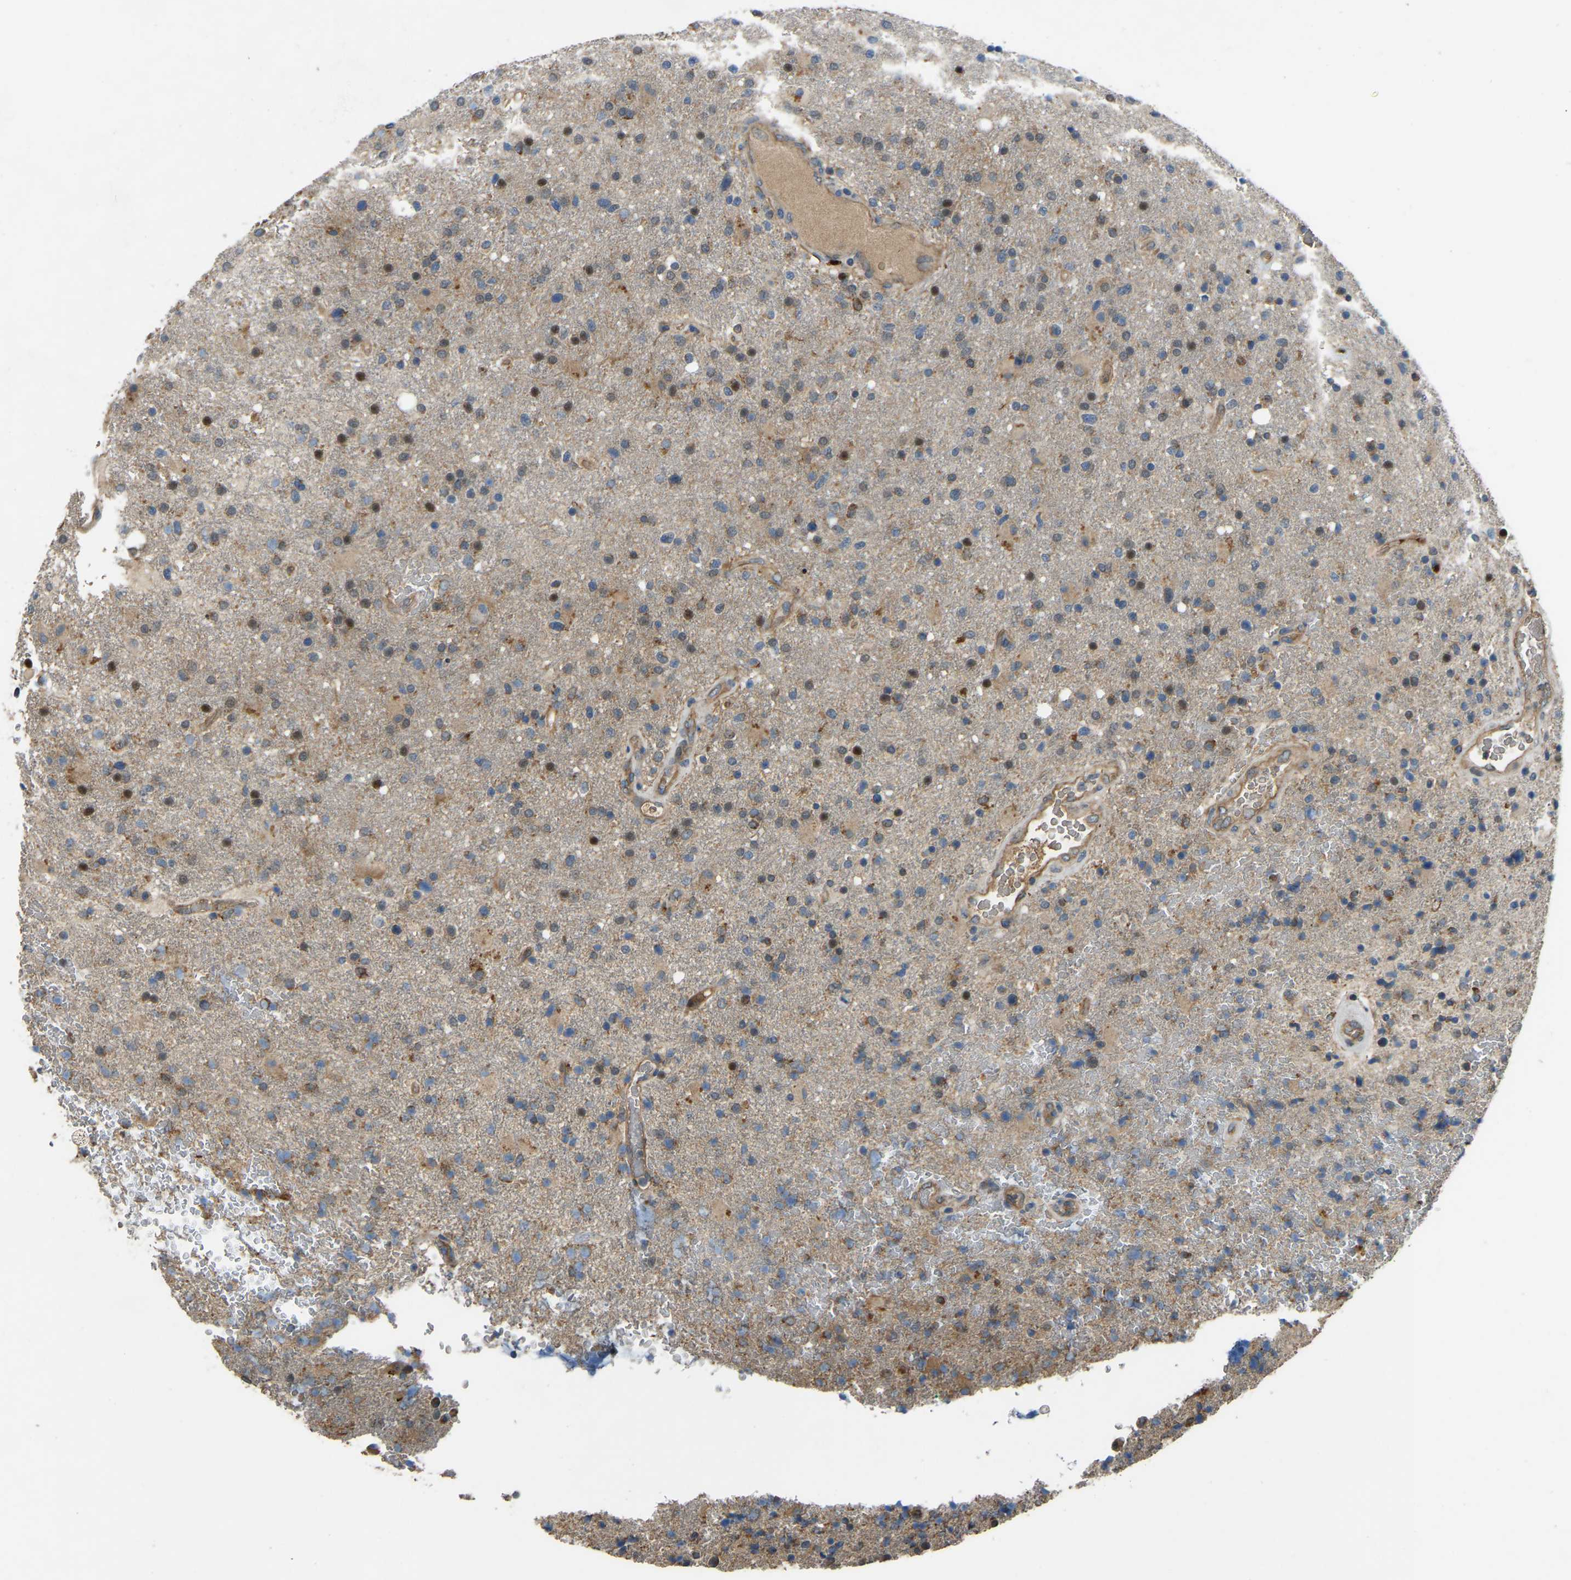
{"staining": {"intensity": "moderate", "quantity": "25%-75%", "location": "cytoplasmic/membranous,nuclear"}, "tissue": "glioma", "cell_type": "Tumor cells", "image_type": "cancer", "snomed": [{"axis": "morphology", "description": "Glioma, malignant, High grade"}, {"axis": "topography", "description": "Brain"}], "caption": "Human glioma stained with a protein marker exhibits moderate staining in tumor cells.", "gene": "C21orf91", "patient": {"sex": "male", "age": 72}}